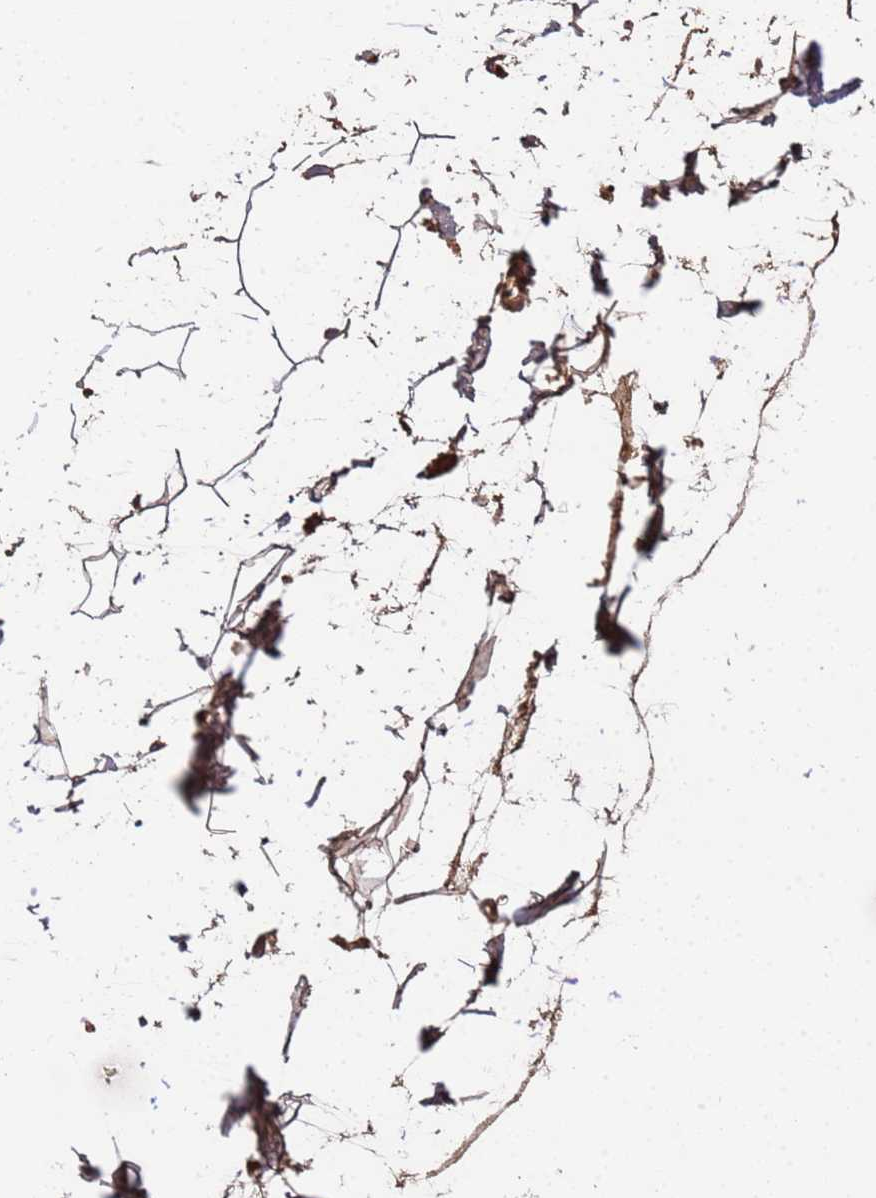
{"staining": {"intensity": "weak", "quantity": "25%-75%", "location": "cytoplasmic/membranous"}, "tissue": "adipose tissue", "cell_type": "Adipocytes", "image_type": "normal", "snomed": [{"axis": "morphology", "description": "Normal tissue, NOS"}, {"axis": "topography", "description": "Adipose tissue"}], "caption": "Adipose tissue stained with DAB (3,3'-diaminobenzidine) IHC displays low levels of weak cytoplasmic/membranous expression in about 25%-75% of adipocytes. (DAB IHC with brightfield microscopy, high magnification).", "gene": "GLUD1", "patient": {"sex": "female", "age": 37}}